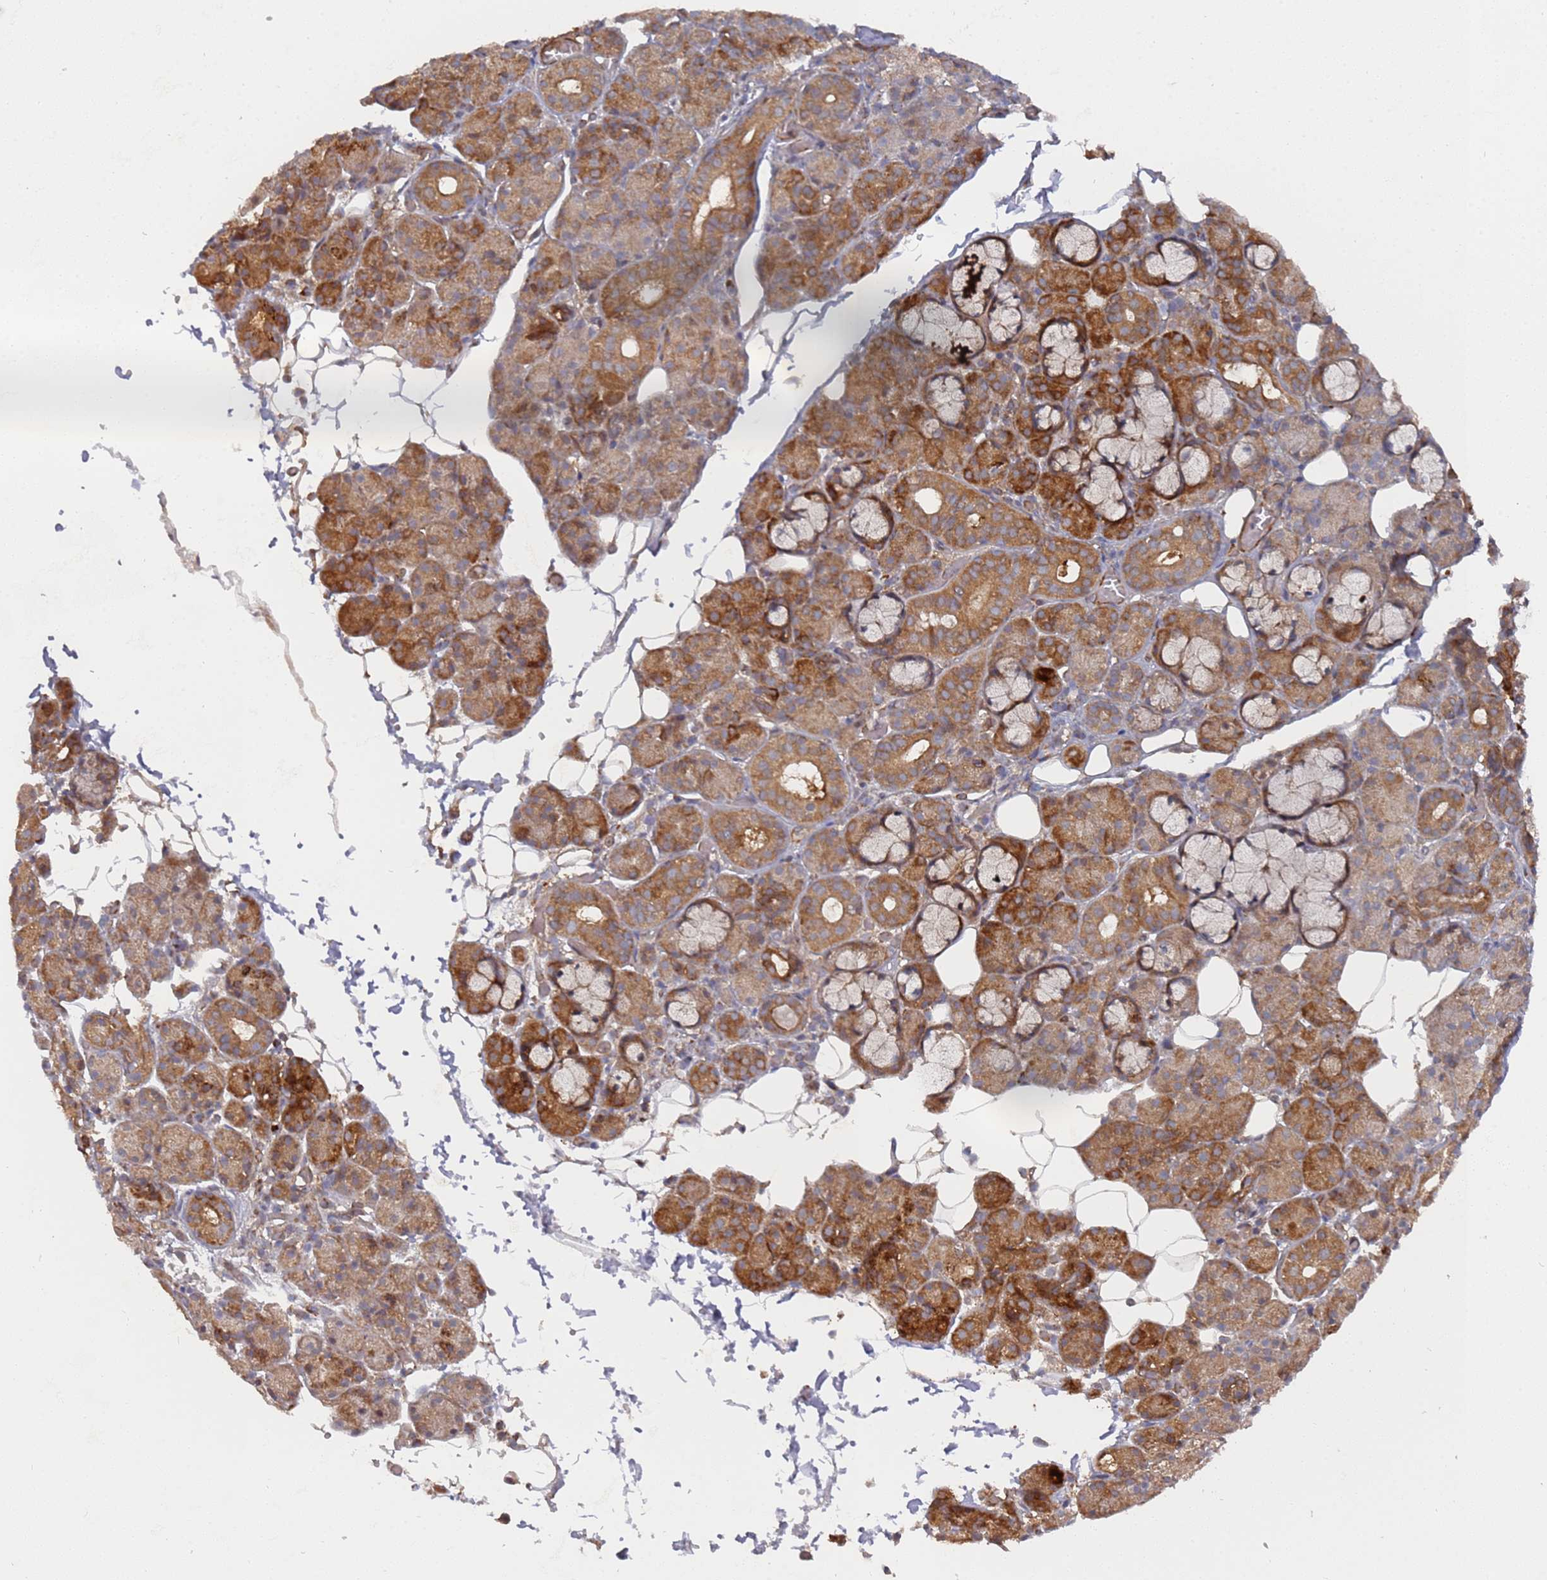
{"staining": {"intensity": "strong", "quantity": "<25%", "location": "cytoplasmic/membranous"}, "tissue": "salivary gland", "cell_type": "Glandular cells", "image_type": "normal", "snomed": [{"axis": "morphology", "description": "Normal tissue, NOS"}, {"axis": "topography", "description": "Salivary gland"}], "caption": "A brown stain shows strong cytoplasmic/membranous expression of a protein in glandular cells of normal salivary gland.", "gene": "DDX60", "patient": {"sex": "male", "age": 63}}